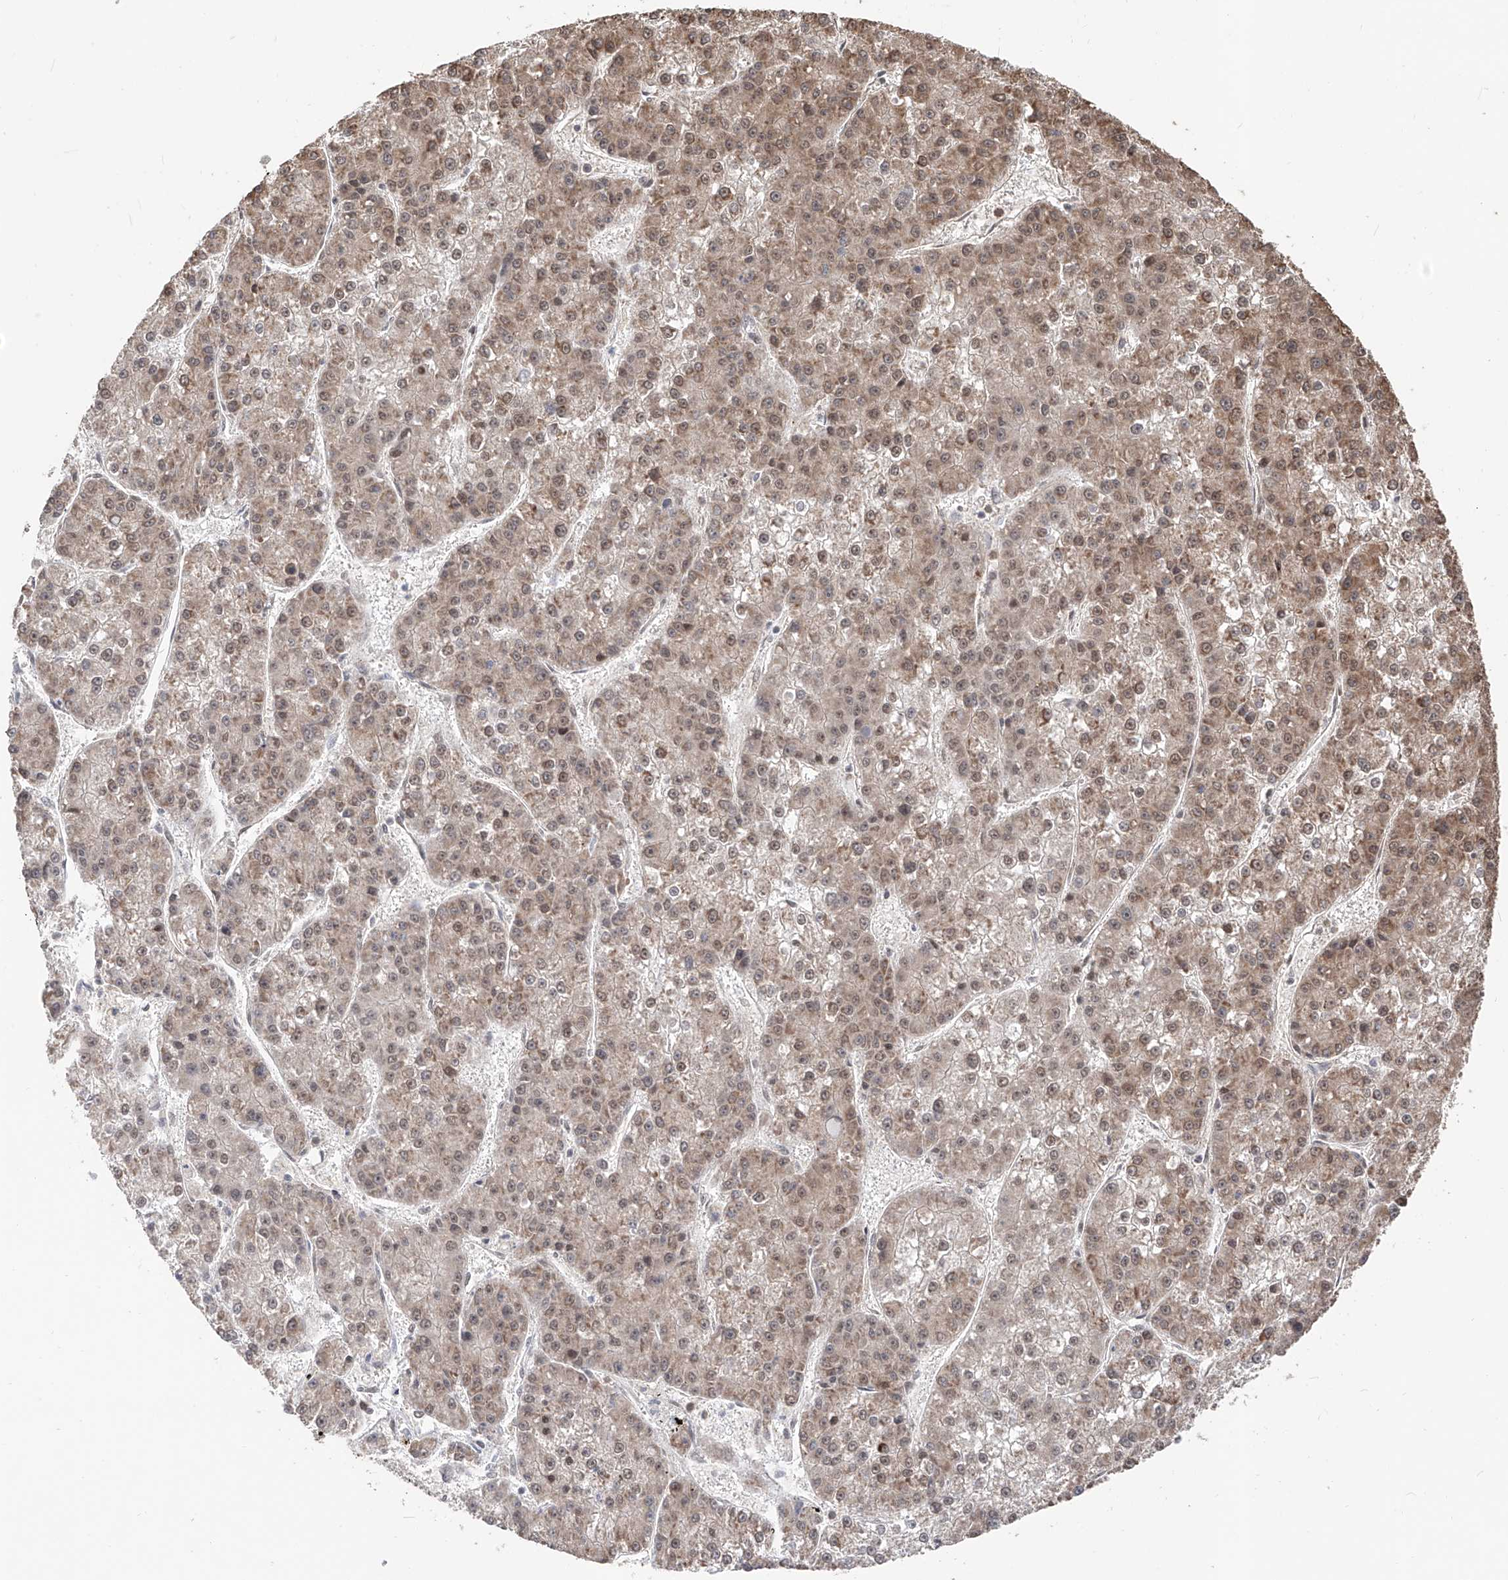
{"staining": {"intensity": "moderate", "quantity": ">75%", "location": "cytoplasmic/membranous,nuclear"}, "tissue": "liver cancer", "cell_type": "Tumor cells", "image_type": "cancer", "snomed": [{"axis": "morphology", "description": "Carcinoma, Hepatocellular, NOS"}, {"axis": "topography", "description": "Liver"}], "caption": "Liver cancer (hepatocellular carcinoma) stained for a protein demonstrates moderate cytoplasmic/membranous and nuclear positivity in tumor cells.", "gene": "FAM135A", "patient": {"sex": "female", "age": 73}}